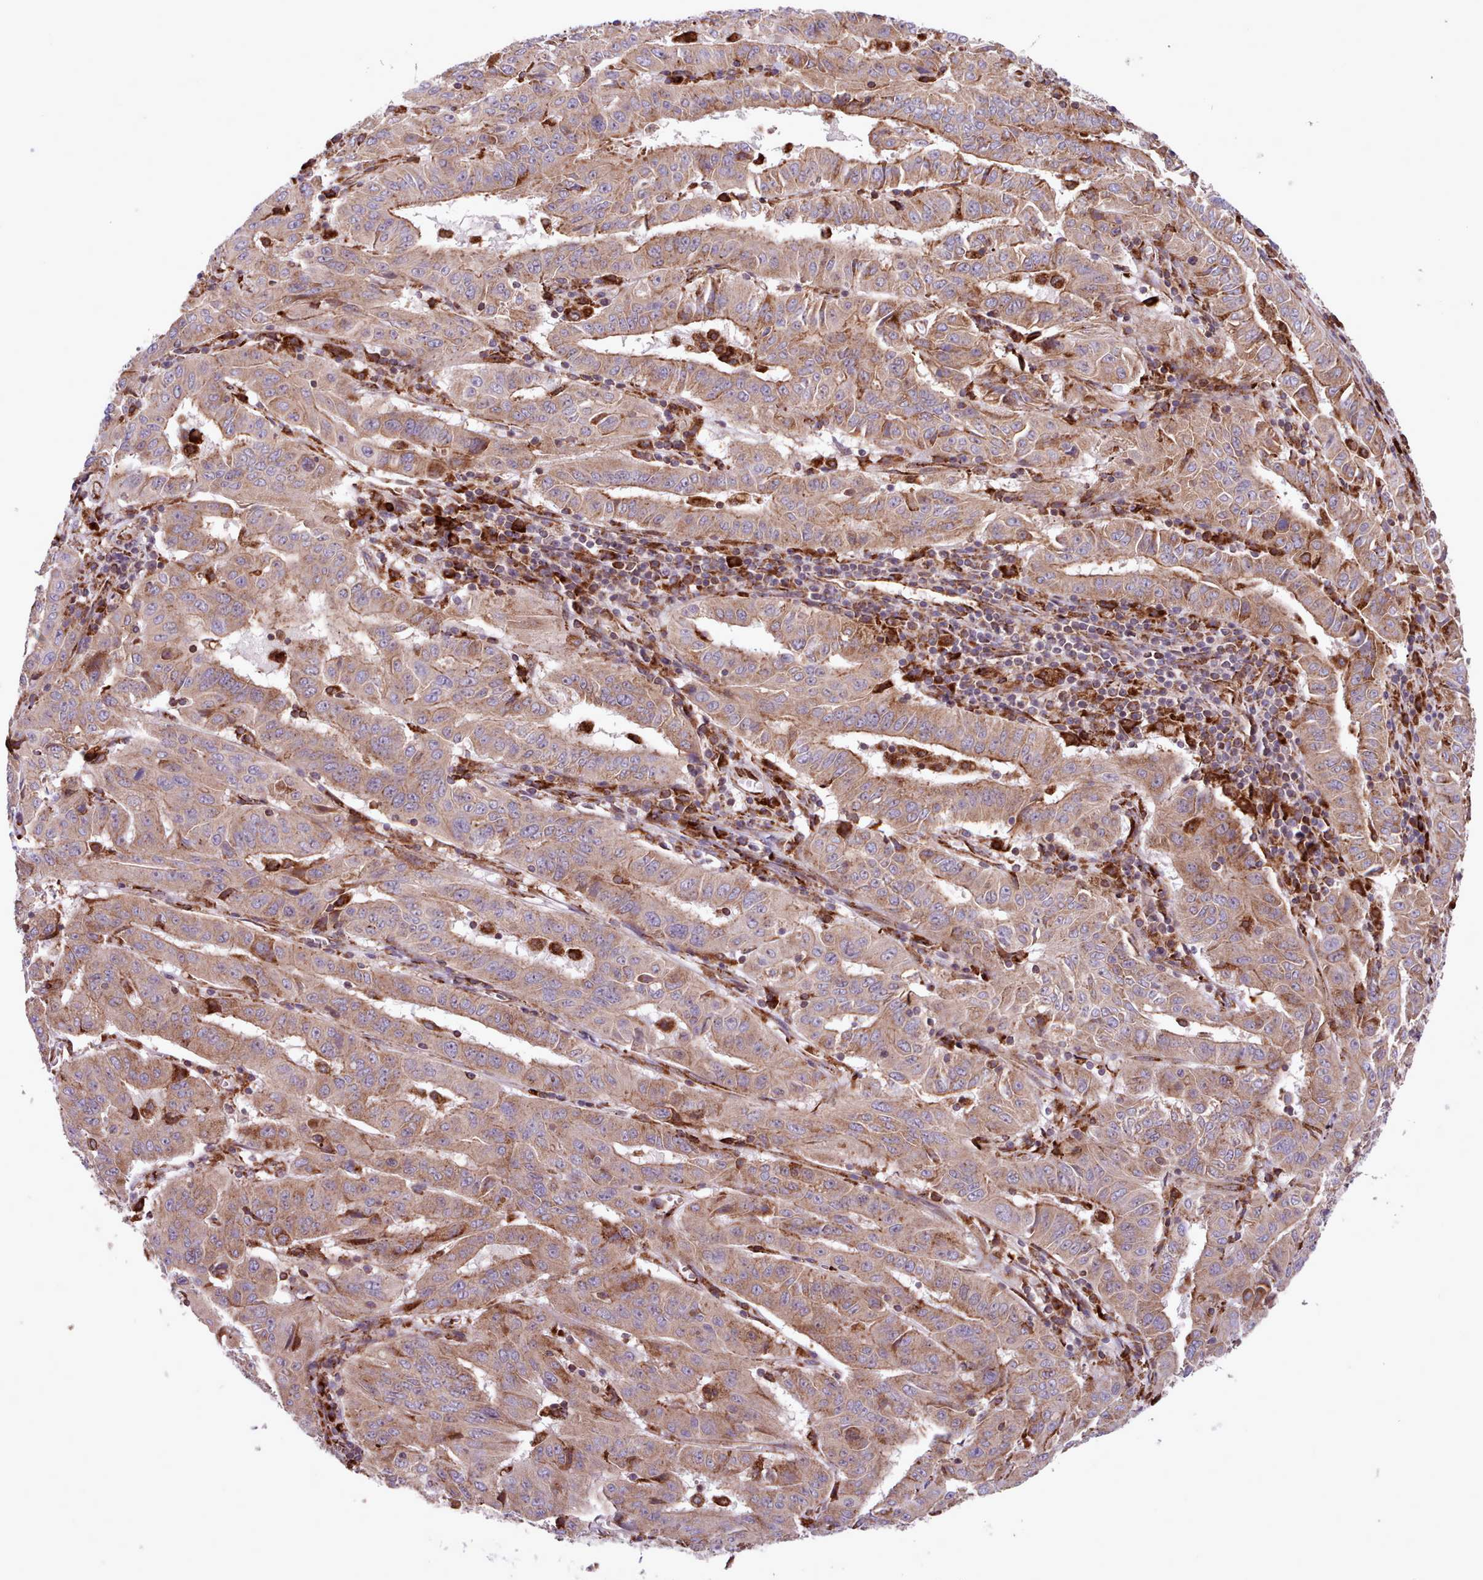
{"staining": {"intensity": "moderate", "quantity": ">75%", "location": "cytoplasmic/membranous"}, "tissue": "pancreatic cancer", "cell_type": "Tumor cells", "image_type": "cancer", "snomed": [{"axis": "morphology", "description": "Adenocarcinoma, NOS"}, {"axis": "topography", "description": "Pancreas"}], "caption": "Tumor cells display moderate cytoplasmic/membranous expression in approximately >75% of cells in adenocarcinoma (pancreatic).", "gene": "TTLL3", "patient": {"sex": "male", "age": 63}}